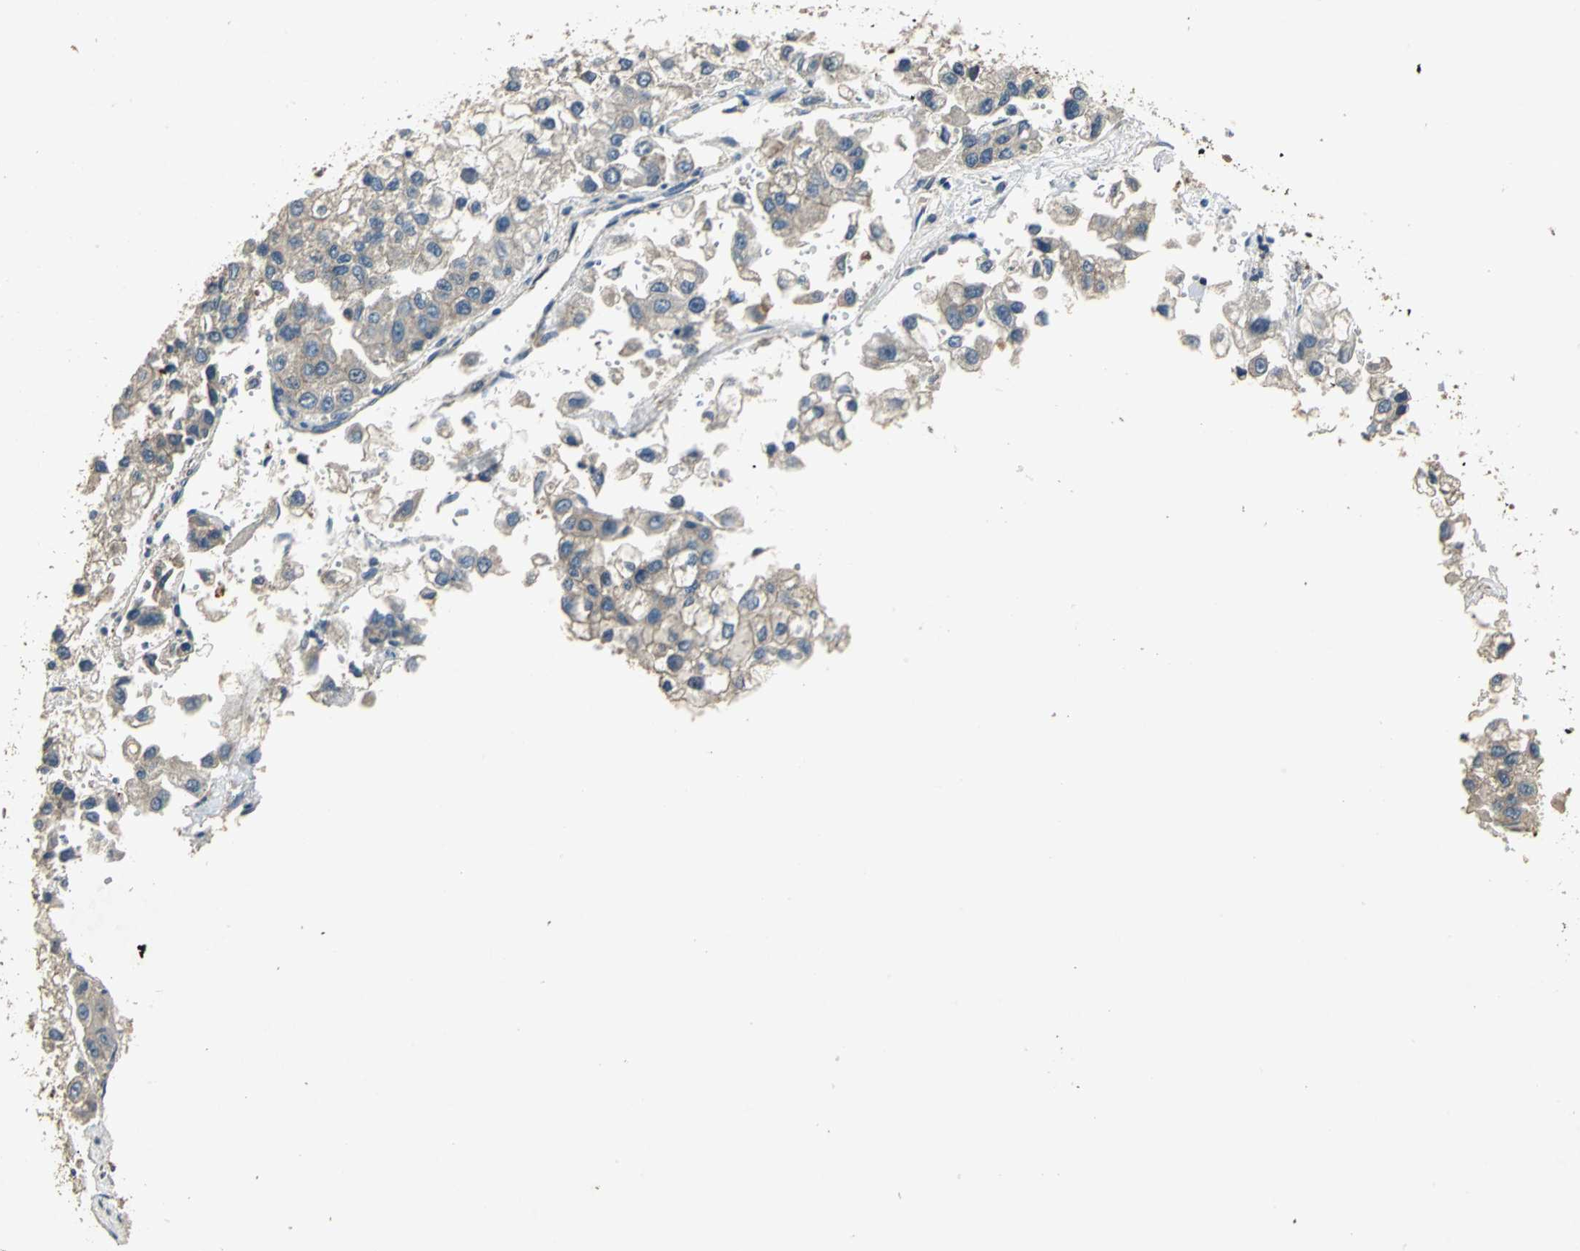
{"staining": {"intensity": "weak", "quantity": ">75%", "location": "cytoplasmic/membranous"}, "tissue": "liver cancer", "cell_type": "Tumor cells", "image_type": "cancer", "snomed": [{"axis": "morphology", "description": "Carcinoma, Hepatocellular, NOS"}, {"axis": "topography", "description": "Liver"}], "caption": "DAB immunohistochemical staining of liver cancer shows weak cytoplasmic/membranous protein staining in approximately >75% of tumor cells.", "gene": "MET", "patient": {"sex": "female", "age": 66}}